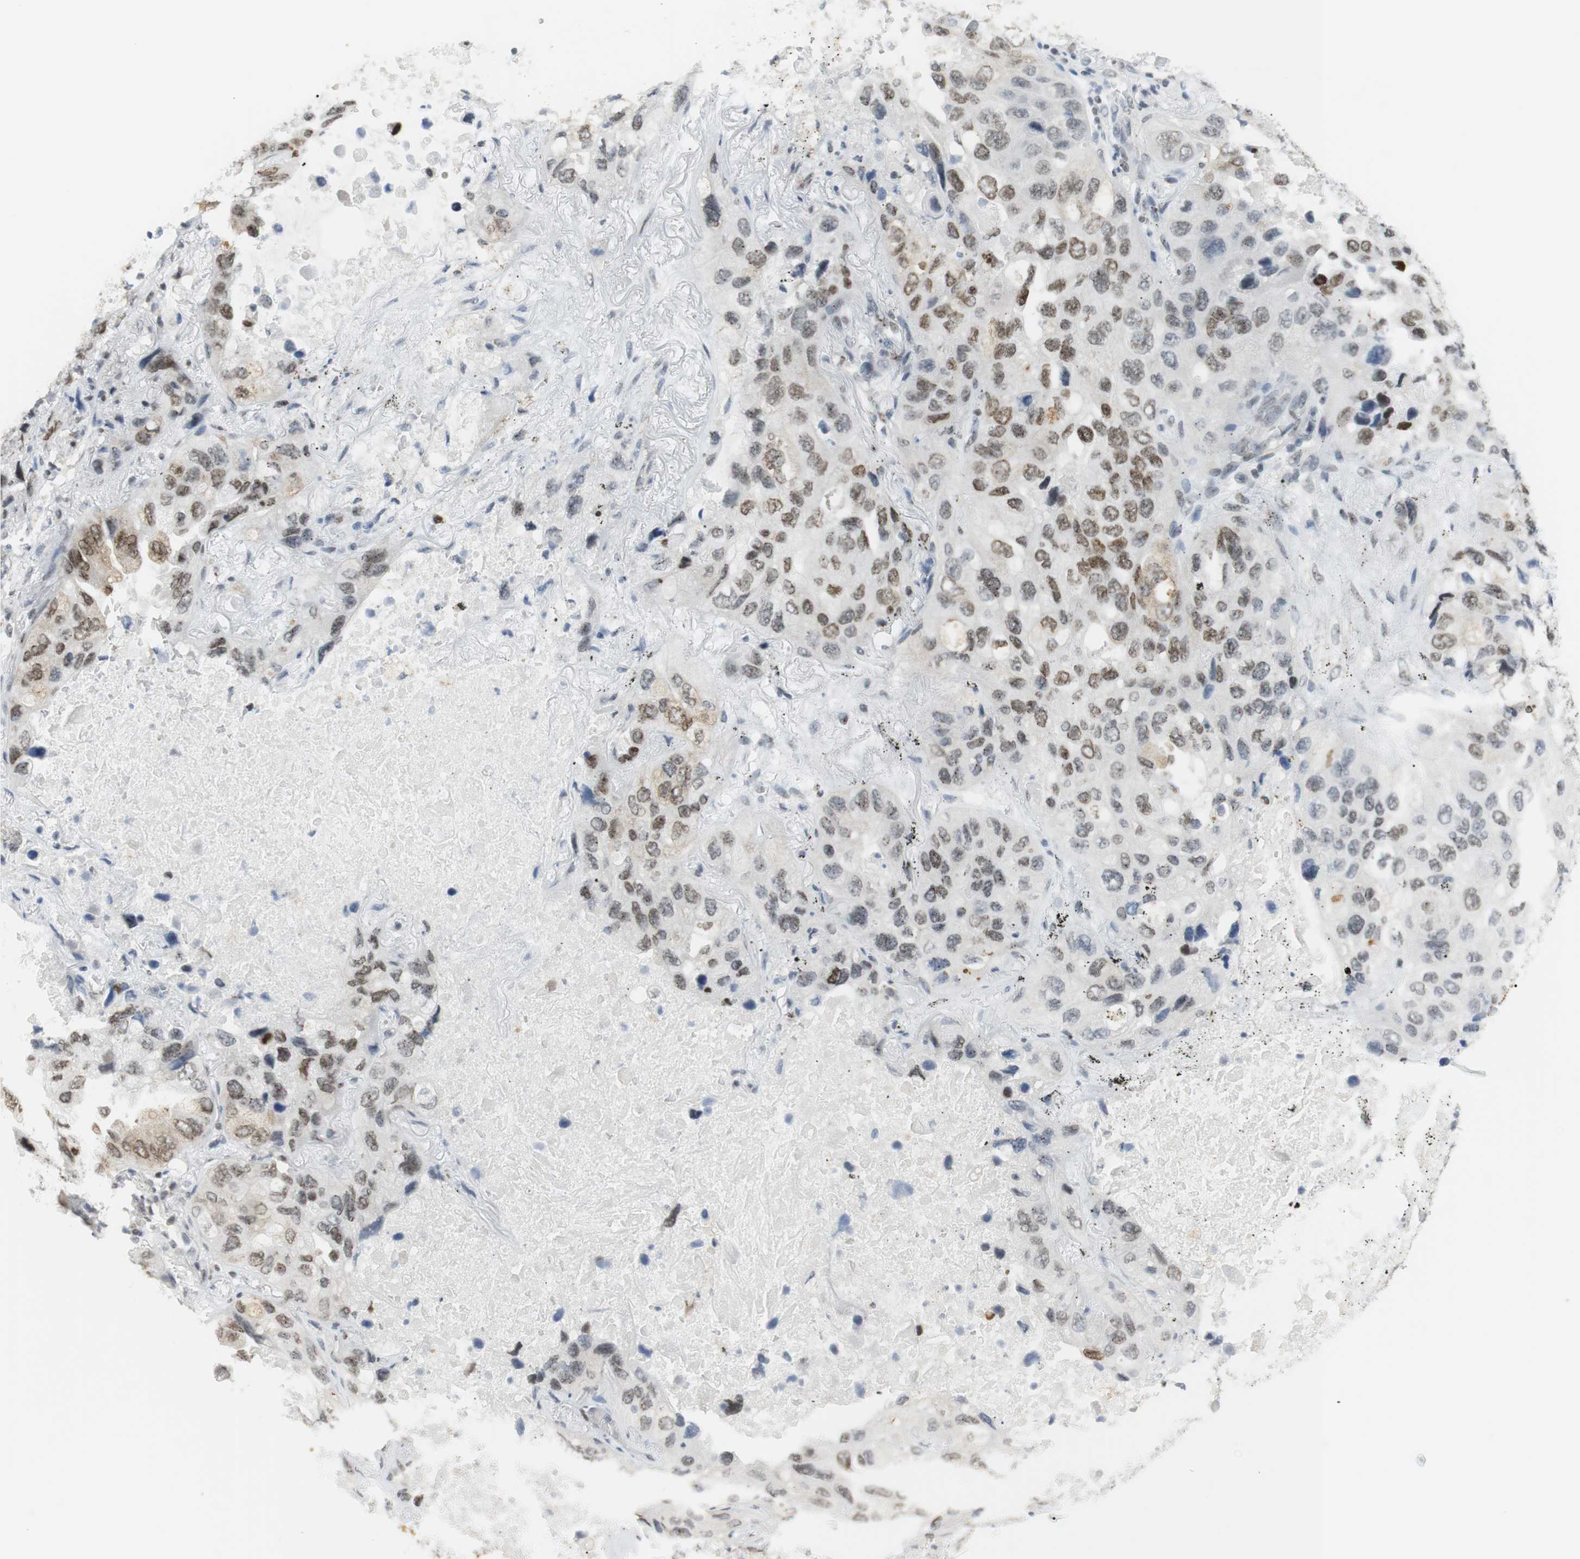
{"staining": {"intensity": "moderate", "quantity": "25%-75%", "location": "nuclear"}, "tissue": "lung cancer", "cell_type": "Tumor cells", "image_type": "cancer", "snomed": [{"axis": "morphology", "description": "Squamous cell carcinoma, NOS"}, {"axis": "topography", "description": "Lung"}], "caption": "Squamous cell carcinoma (lung) stained for a protein (brown) exhibits moderate nuclear positive staining in approximately 25%-75% of tumor cells.", "gene": "BMI1", "patient": {"sex": "female", "age": 73}}